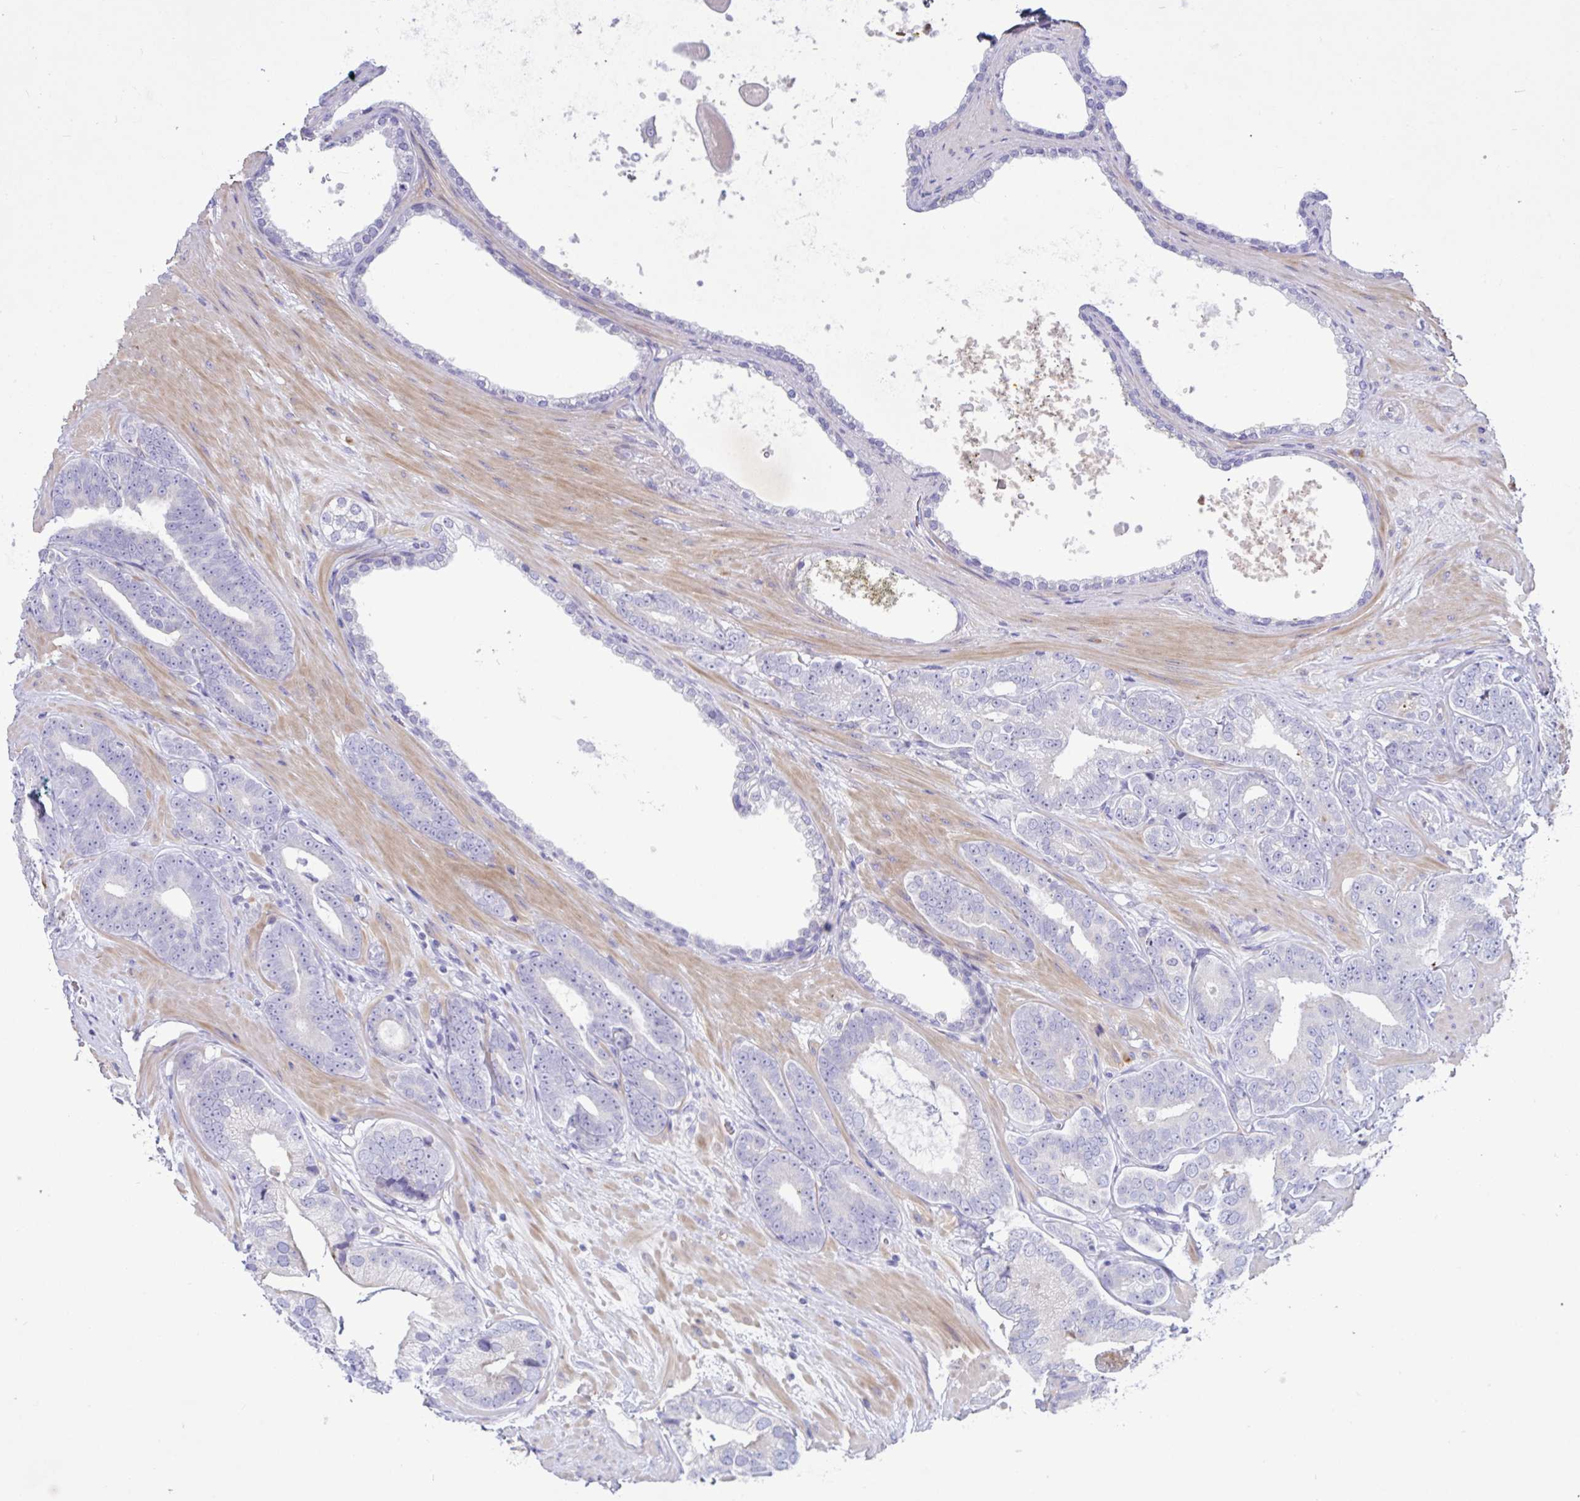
{"staining": {"intensity": "negative", "quantity": "none", "location": "none"}, "tissue": "prostate cancer", "cell_type": "Tumor cells", "image_type": "cancer", "snomed": [{"axis": "morphology", "description": "Adenocarcinoma, Low grade"}, {"axis": "topography", "description": "Prostate"}], "caption": "IHC micrograph of neoplastic tissue: prostate cancer (adenocarcinoma (low-grade)) stained with DAB exhibits no significant protein expression in tumor cells.", "gene": "FAM86B1", "patient": {"sex": "male", "age": 61}}